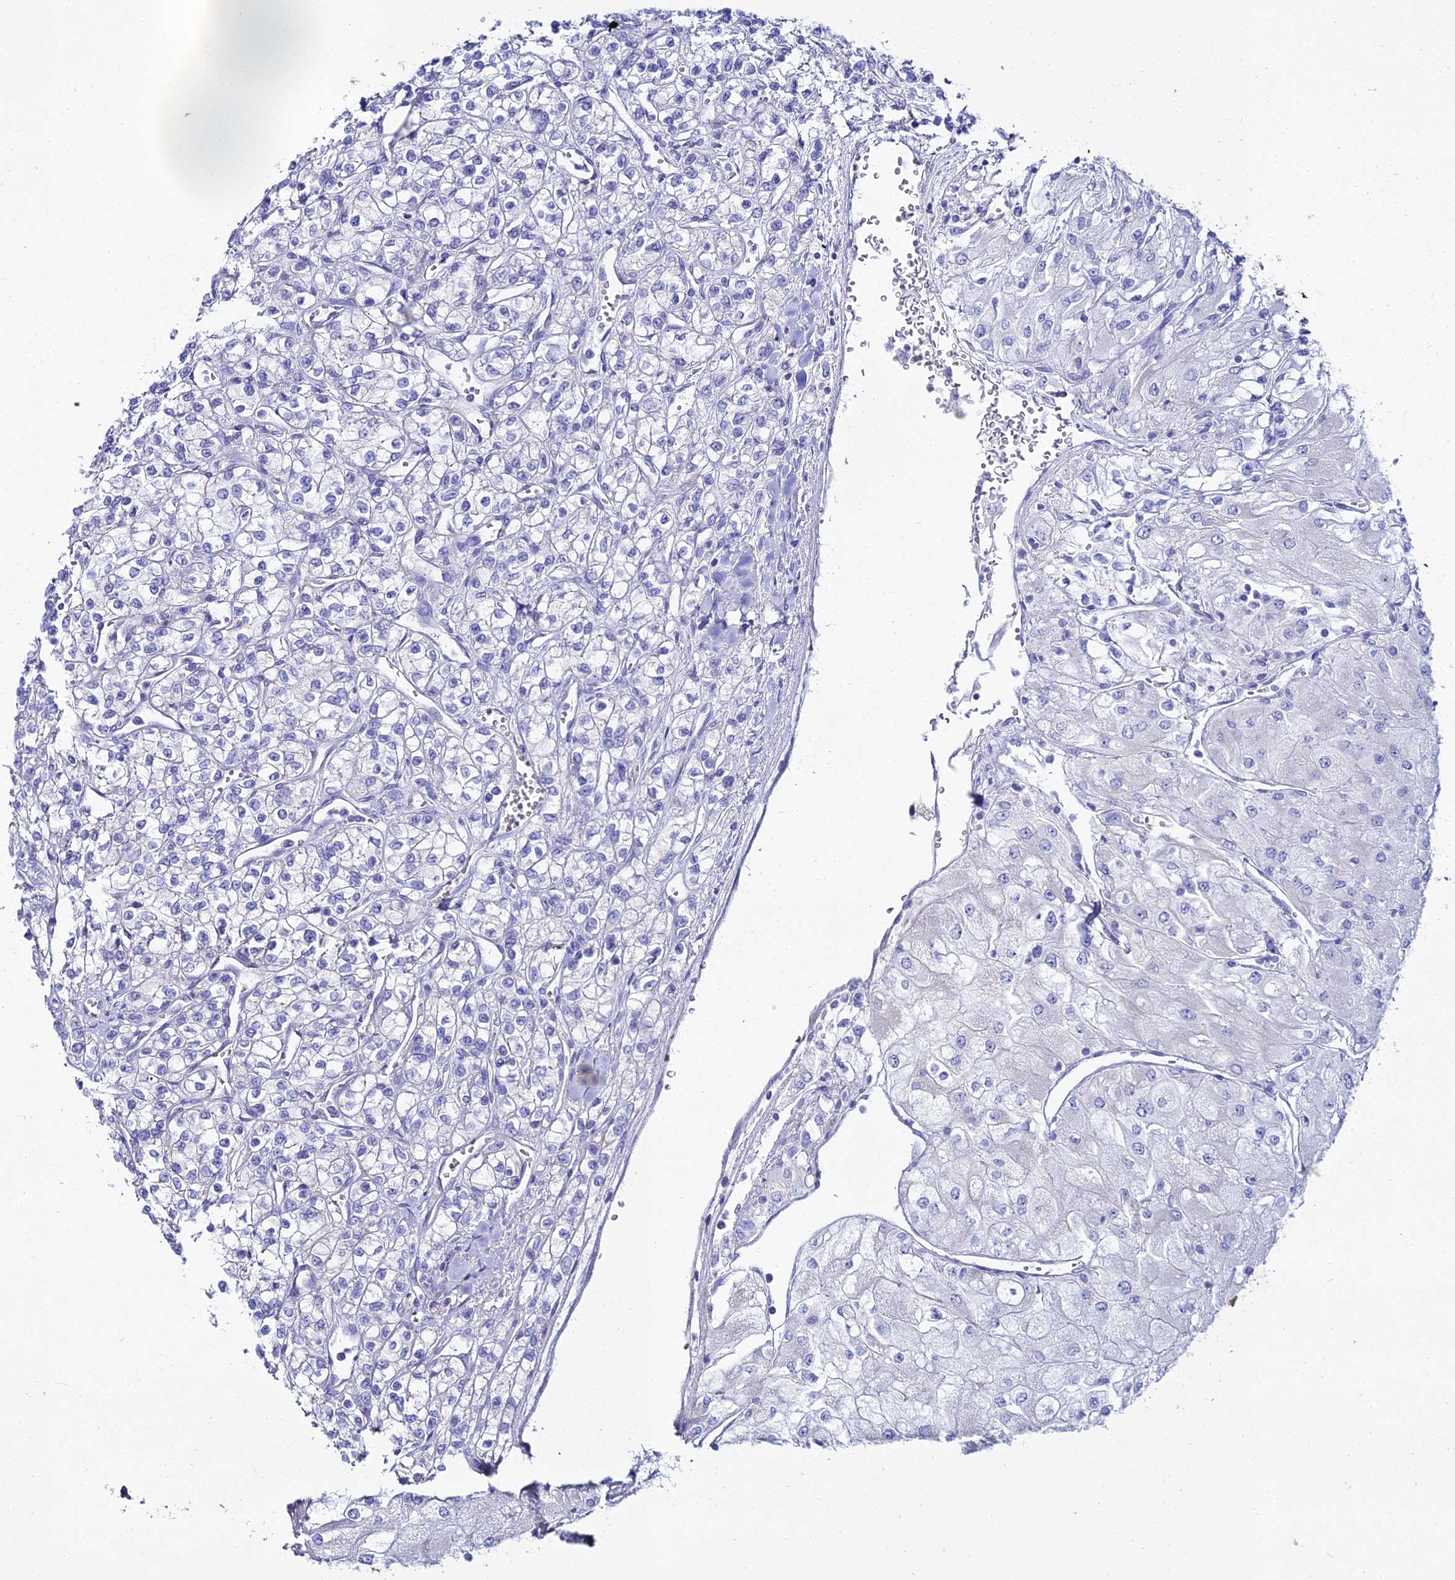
{"staining": {"intensity": "negative", "quantity": "none", "location": "none"}, "tissue": "renal cancer", "cell_type": "Tumor cells", "image_type": "cancer", "snomed": [{"axis": "morphology", "description": "Adenocarcinoma, NOS"}, {"axis": "topography", "description": "Kidney"}], "caption": "Immunohistochemistry of human renal cancer exhibits no positivity in tumor cells.", "gene": "DHX34", "patient": {"sex": "male", "age": 80}}